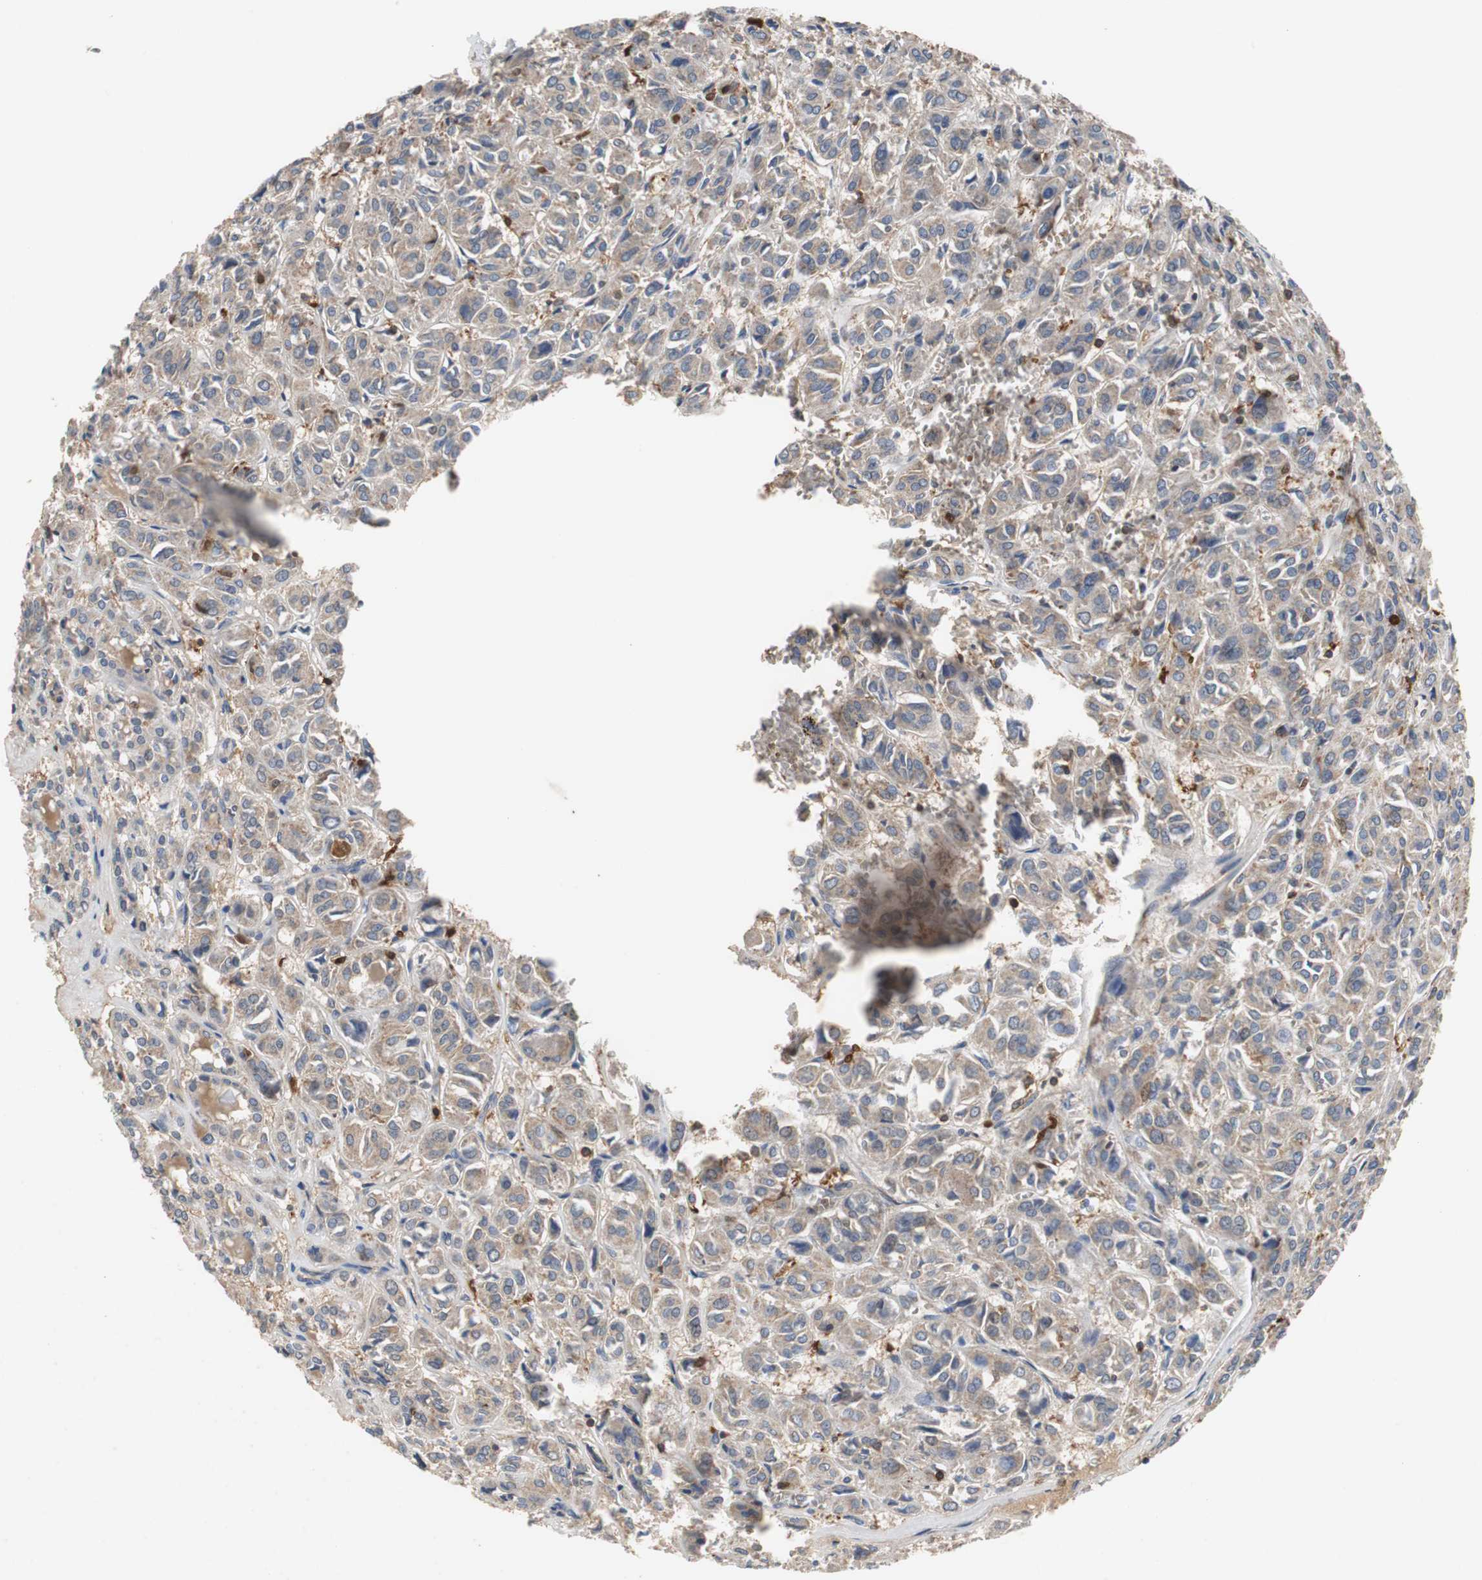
{"staining": {"intensity": "weak", "quantity": ">75%", "location": "cytoplasmic/membranous"}, "tissue": "thyroid cancer", "cell_type": "Tumor cells", "image_type": "cancer", "snomed": [{"axis": "morphology", "description": "Follicular adenoma carcinoma, NOS"}, {"axis": "topography", "description": "Thyroid gland"}], "caption": "High-magnification brightfield microscopy of follicular adenoma carcinoma (thyroid) stained with DAB (brown) and counterstained with hematoxylin (blue). tumor cells exhibit weak cytoplasmic/membranous positivity is seen in approximately>75% of cells. (DAB IHC with brightfield microscopy, high magnification).", "gene": "CALB2", "patient": {"sex": "female", "age": 71}}